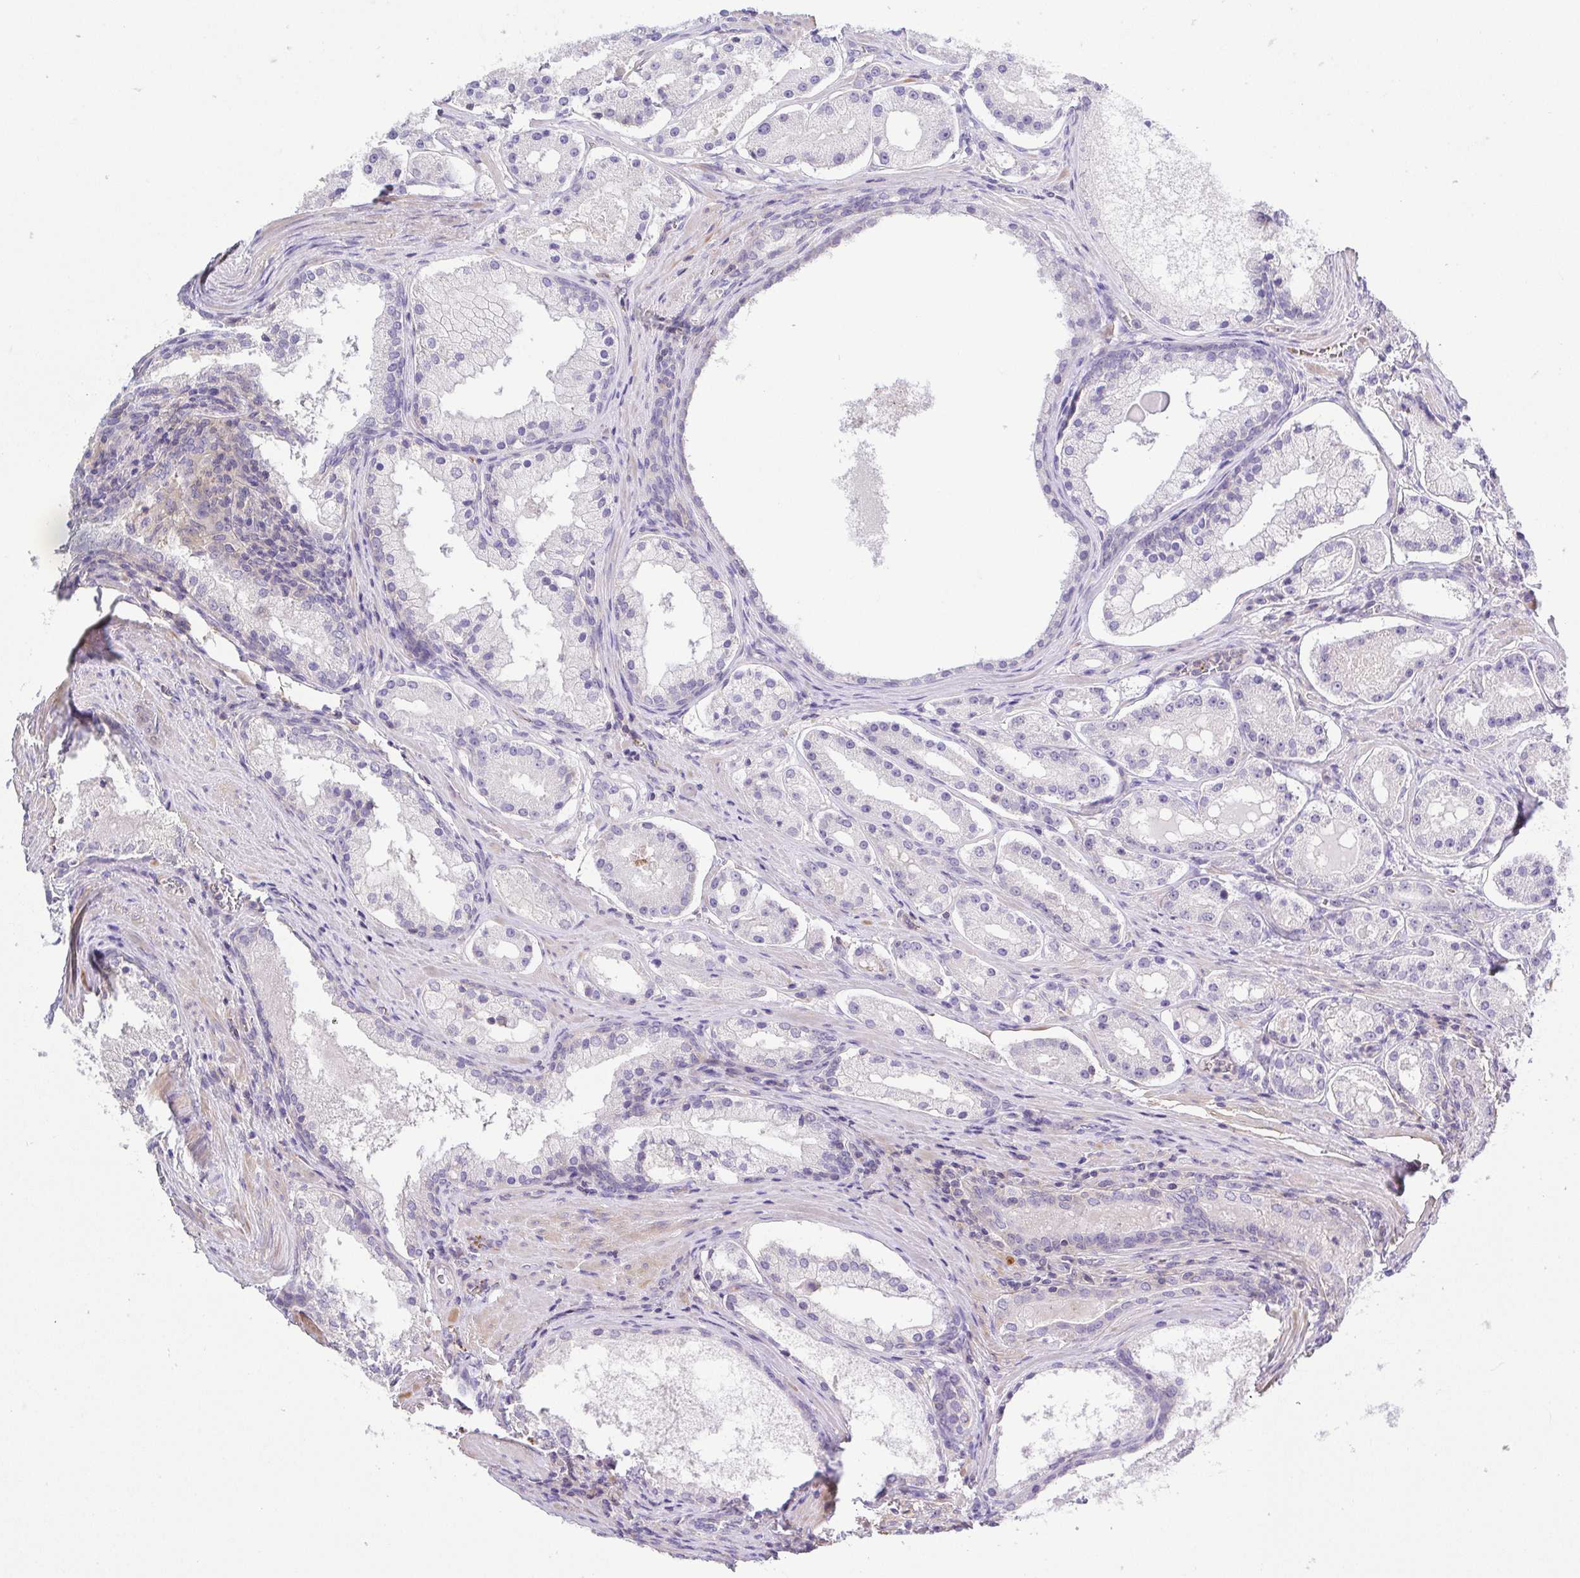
{"staining": {"intensity": "negative", "quantity": "none", "location": "none"}, "tissue": "prostate cancer", "cell_type": "Tumor cells", "image_type": "cancer", "snomed": [{"axis": "morphology", "description": "Adenocarcinoma, Low grade"}, {"axis": "topography", "description": "Prostate"}], "caption": "High magnification brightfield microscopy of prostate adenocarcinoma (low-grade) stained with DAB (brown) and counterstained with hematoxylin (blue): tumor cells show no significant expression. (DAB (3,3'-diaminobenzidine) IHC with hematoxylin counter stain).", "gene": "PRR14L", "patient": {"sex": "male", "age": 57}}